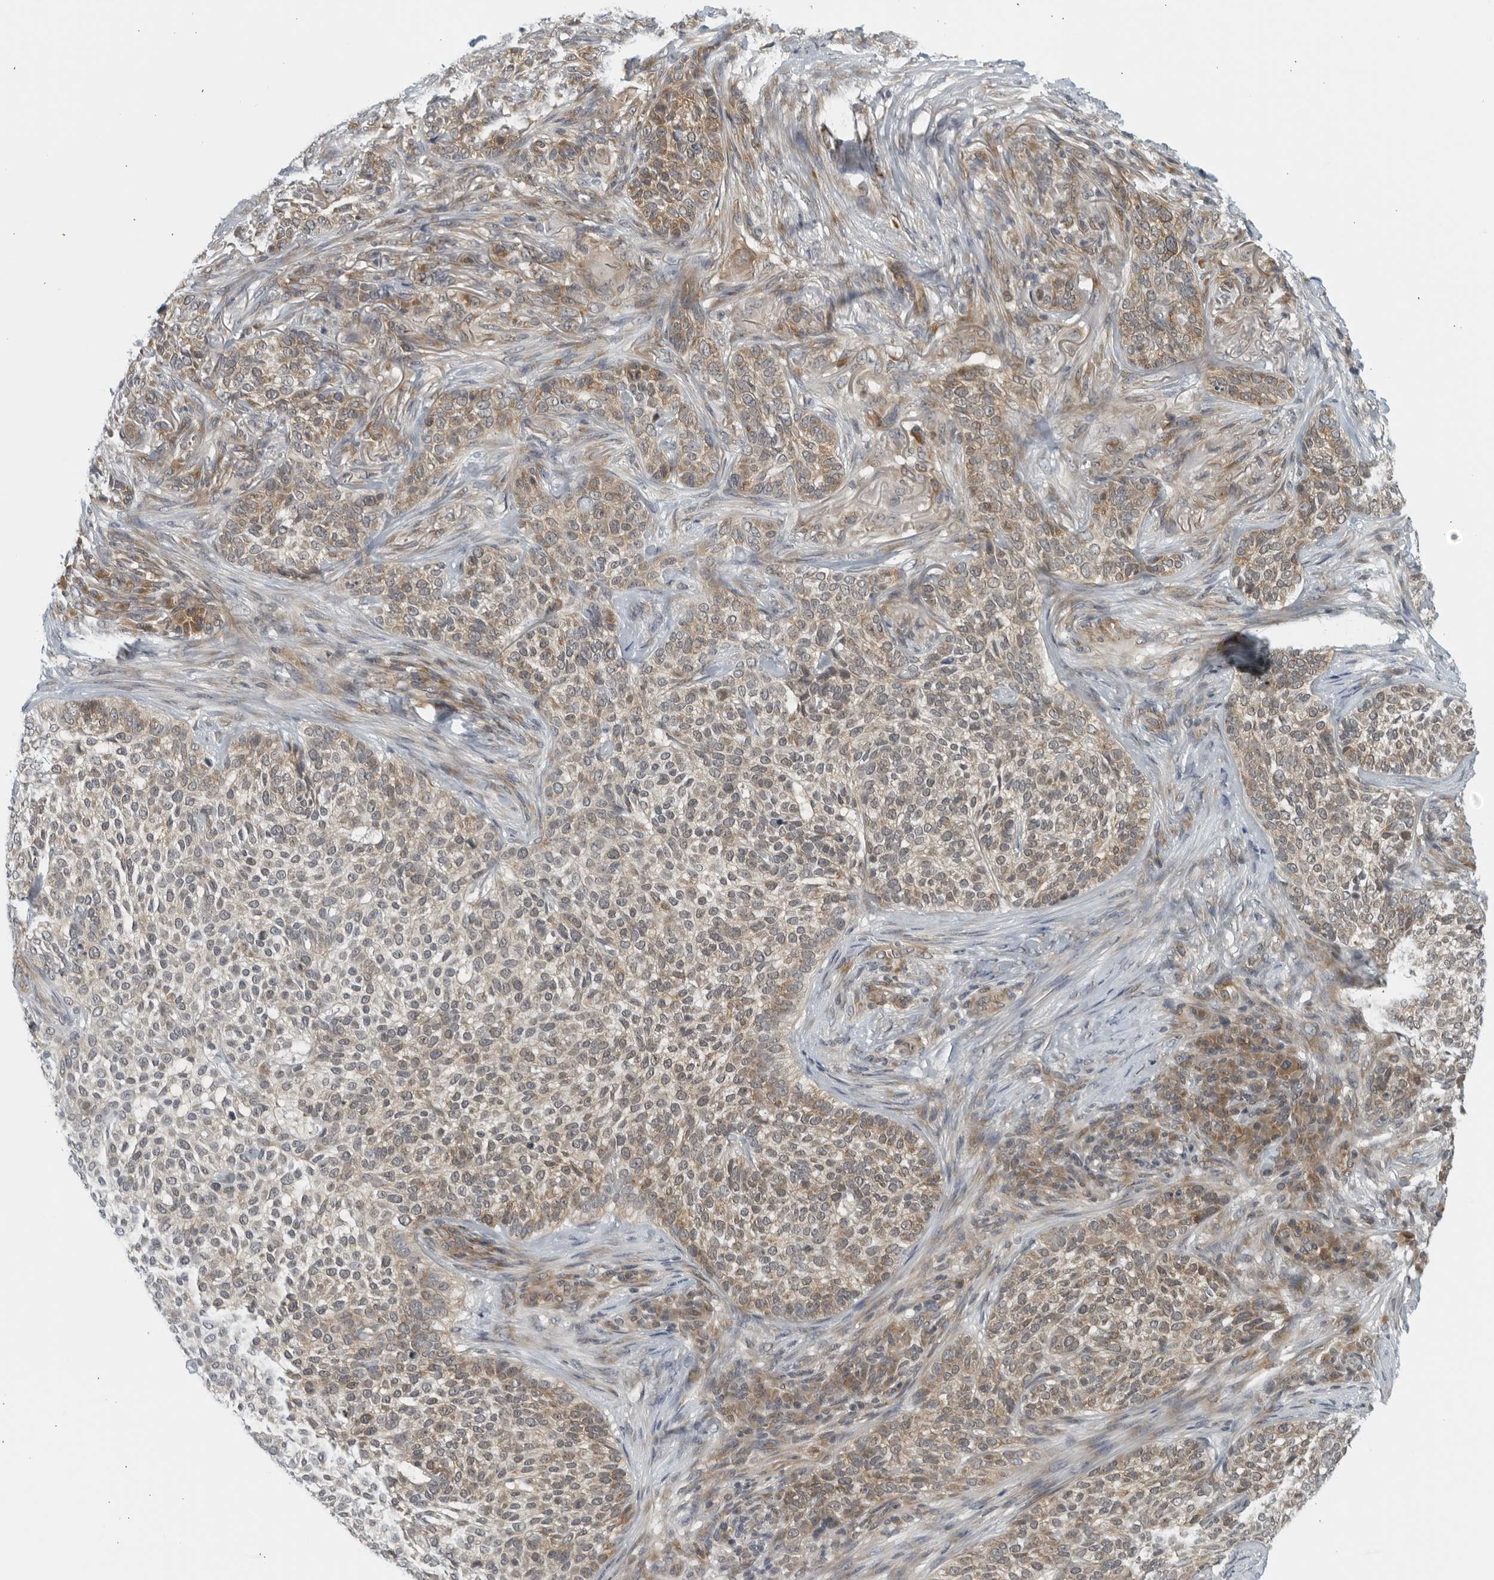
{"staining": {"intensity": "weak", "quantity": ">75%", "location": "cytoplasmic/membranous"}, "tissue": "skin cancer", "cell_type": "Tumor cells", "image_type": "cancer", "snomed": [{"axis": "morphology", "description": "Basal cell carcinoma"}, {"axis": "topography", "description": "Skin"}], "caption": "The micrograph displays immunohistochemical staining of basal cell carcinoma (skin). There is weak cytoplasmic/membranous expression is present in about >75% of tumor cells. (DAB (3,3'-diaminobenzidine) = brown stain, brightfield microscopy at high magnification).", "gene": "RC3H1", "patient": {"sex": "female", "age": 64}}